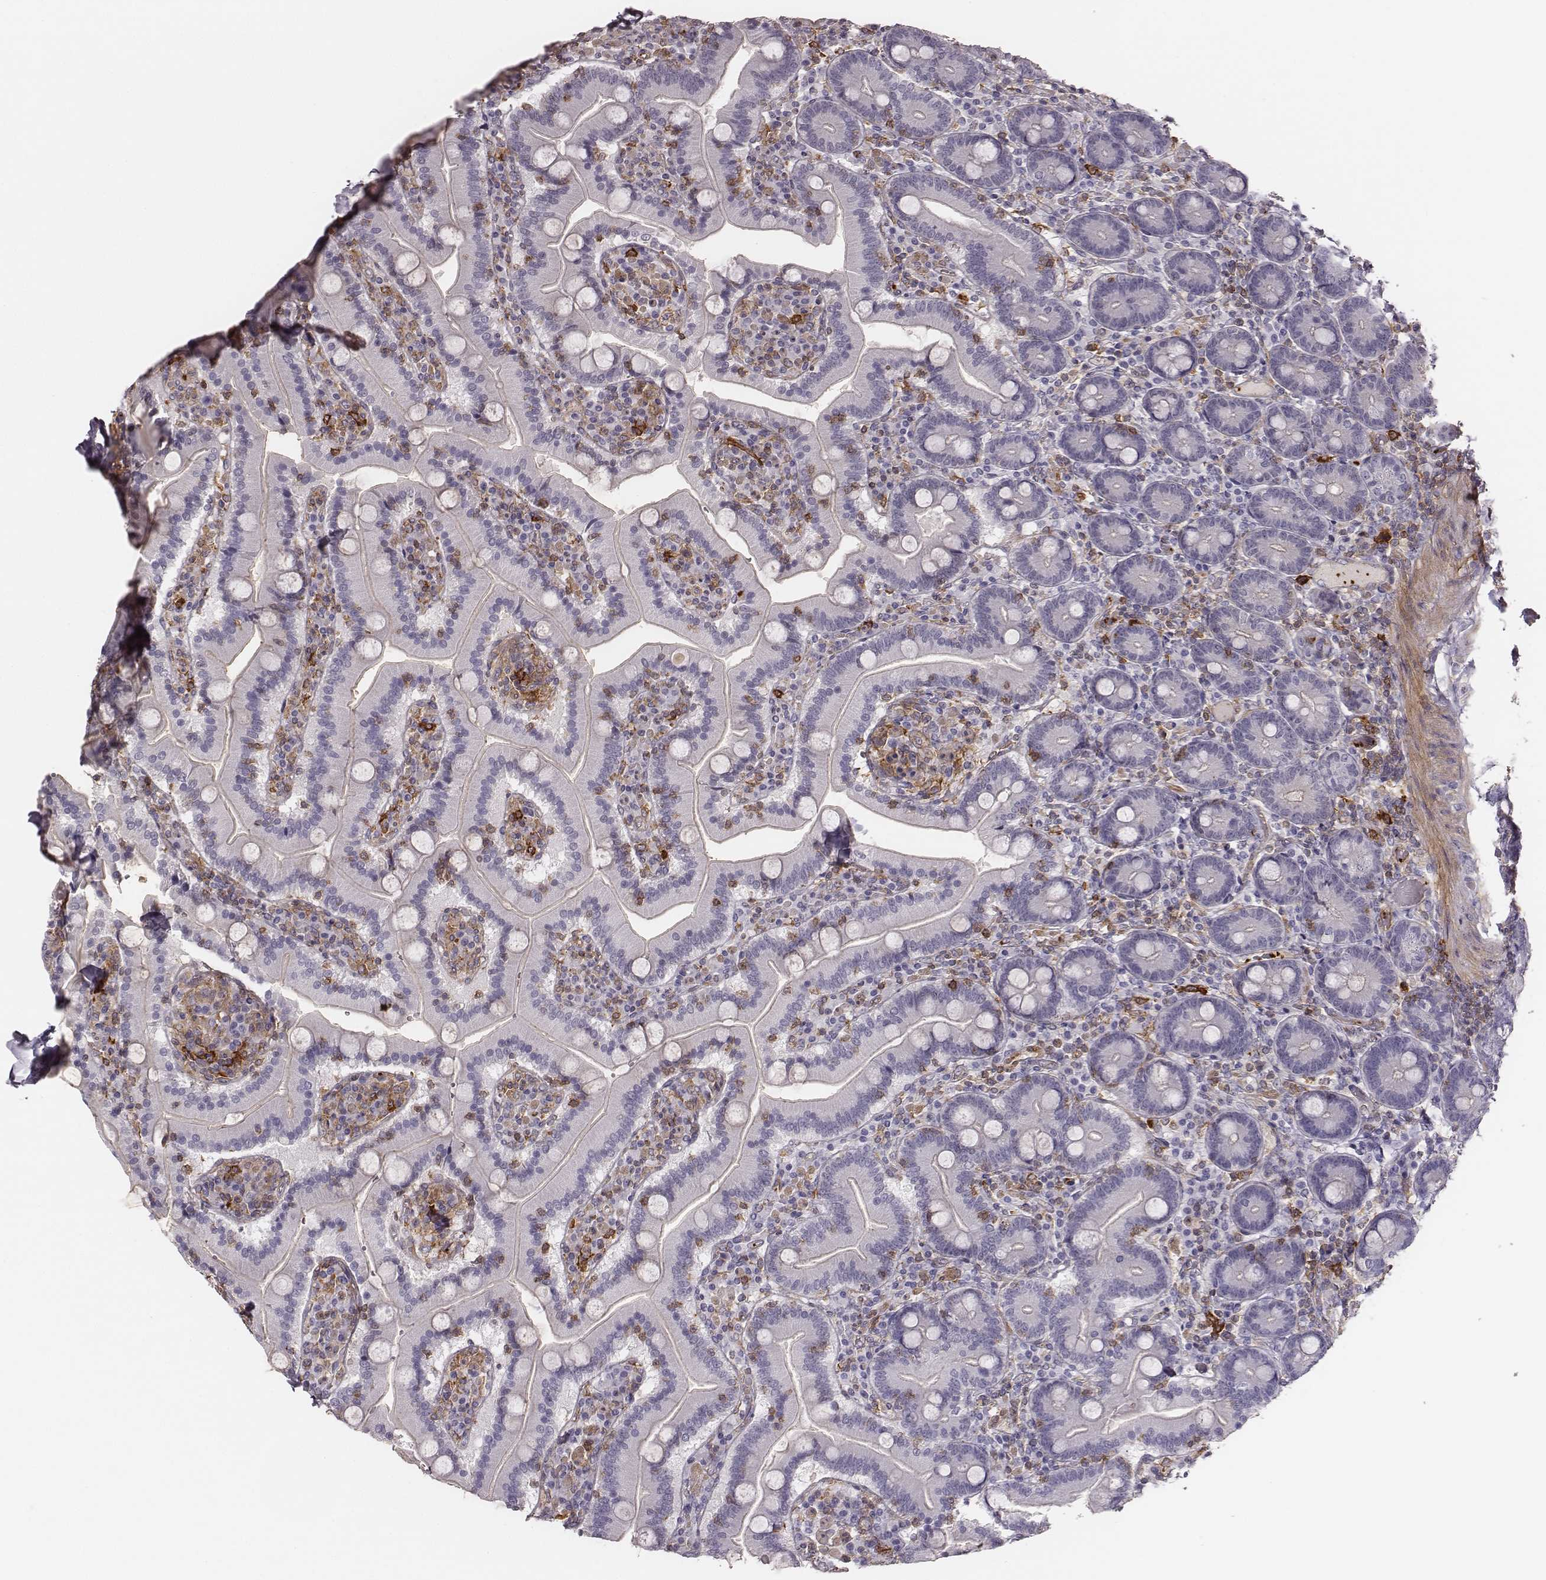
{"staining": {"intensity": "negative", "quantity": "none", "location": "none"}, "tissue": "duodenum", "cell_type": "Glandular cells", "image_type": "normal", "snomed": [{"axis": "morphology", "description": "Normal tissue, NOS"}, {"axis": "topography", "description": "Duodenum"}], "caption": "High magnification brightfield microscopy of unremarkable duodenum stained with DAB (brown) and counterstained with hematoxylin (blue): glandular cells show no significant positivity.", "gene": "ZYX", "patient": {"sex": "female", "age": 62}}